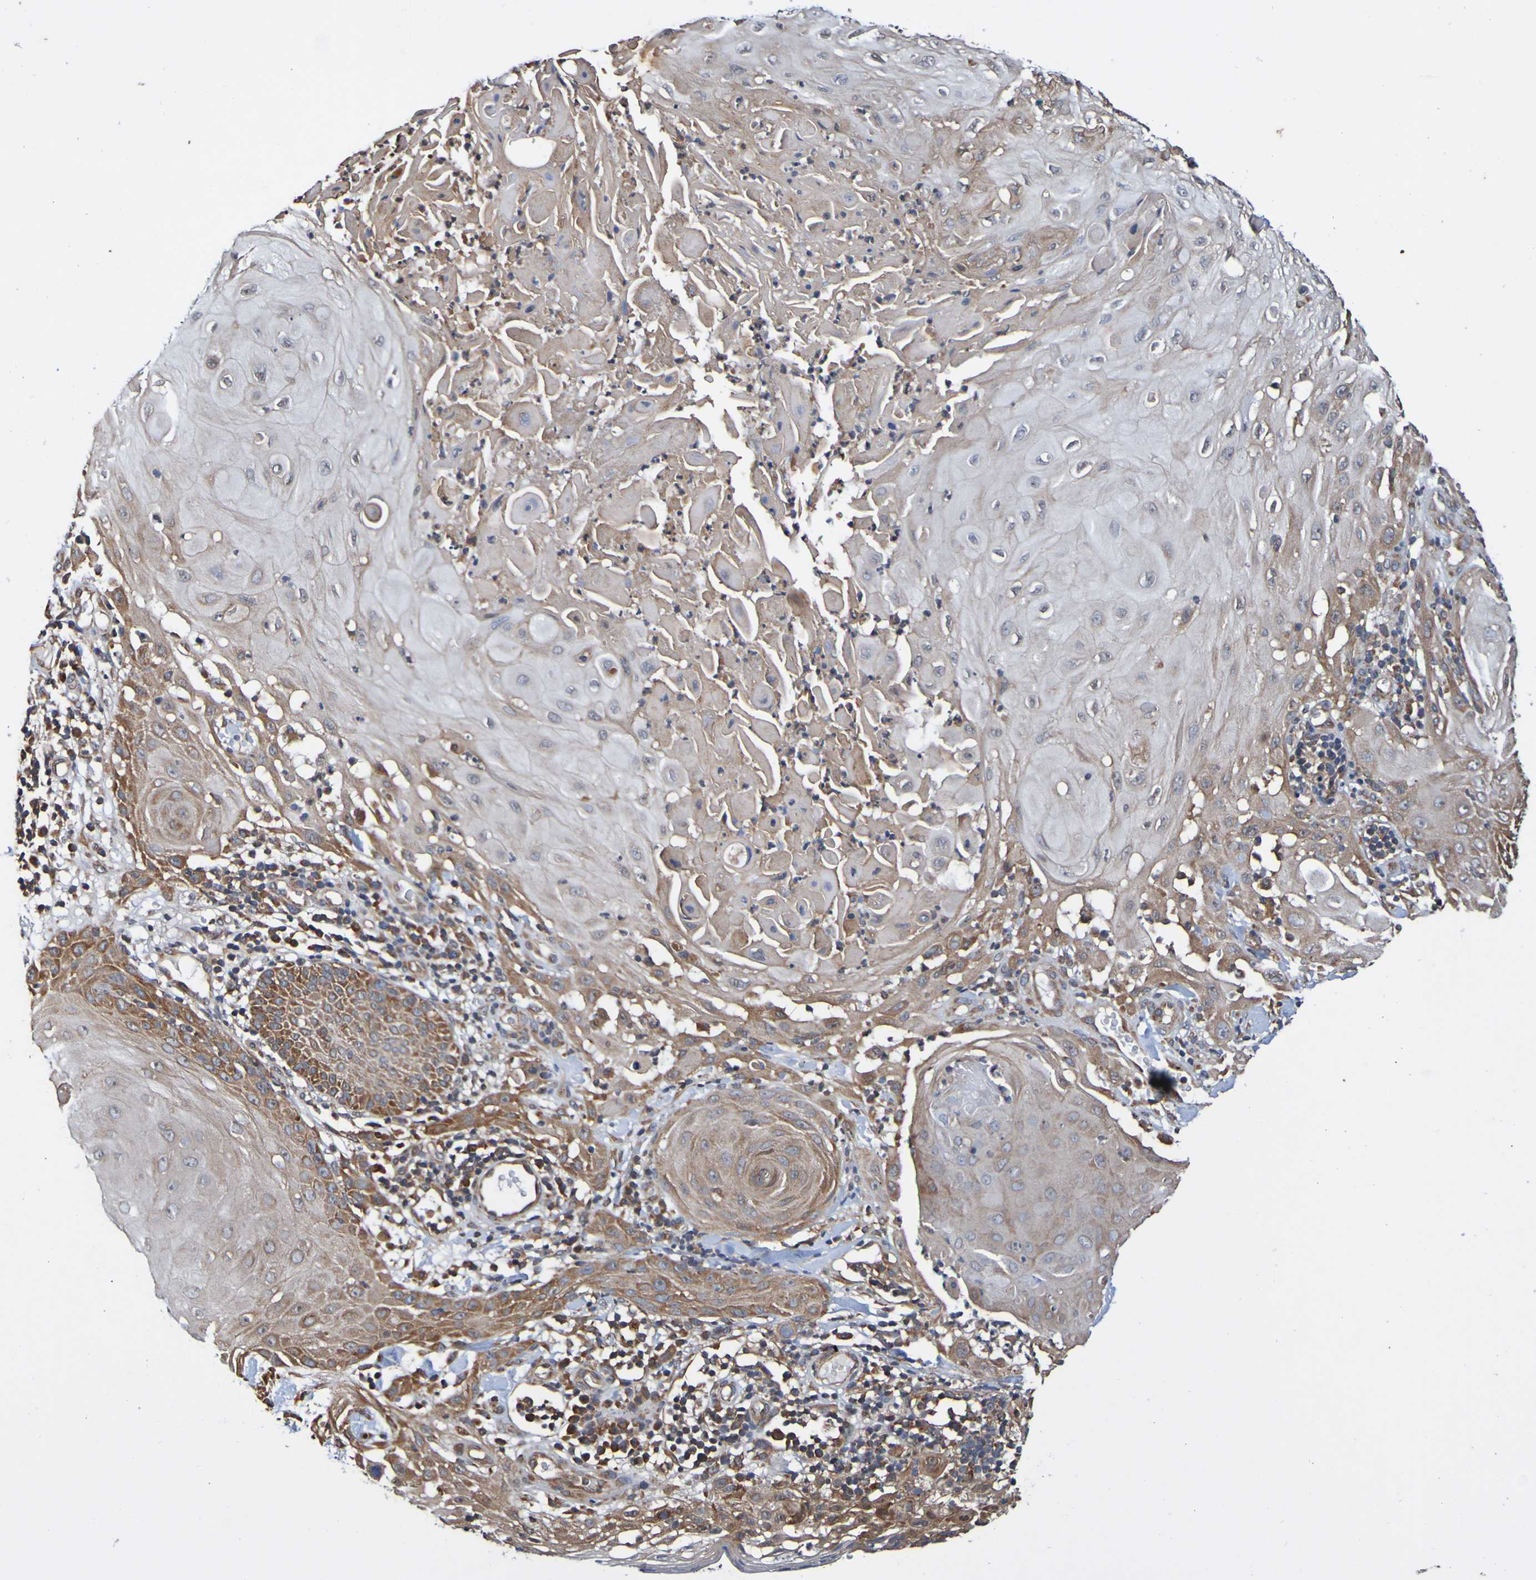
{"staining": {"intensity": "moderate", "quantity": "25%-75%", "location": "cytoplasmic/membranous"}, "tissue": "skin cancer", "cell_type": "Tumor cells", "image_type": "cancer", "snomed": [{"axis": "morphology", "description": "Squamous cell carcinoma, NOS"}, {"axis": "topography", "description": "Skin"}], "caption": "The image reveals a brown stain indicating the presence of a protein in the cytoplasmic/membranous of tumor cells in skin cancer (squamous cell carcinoma).", "gene": "AXIN1", "patient": {"sex": "male", "age": 24}}